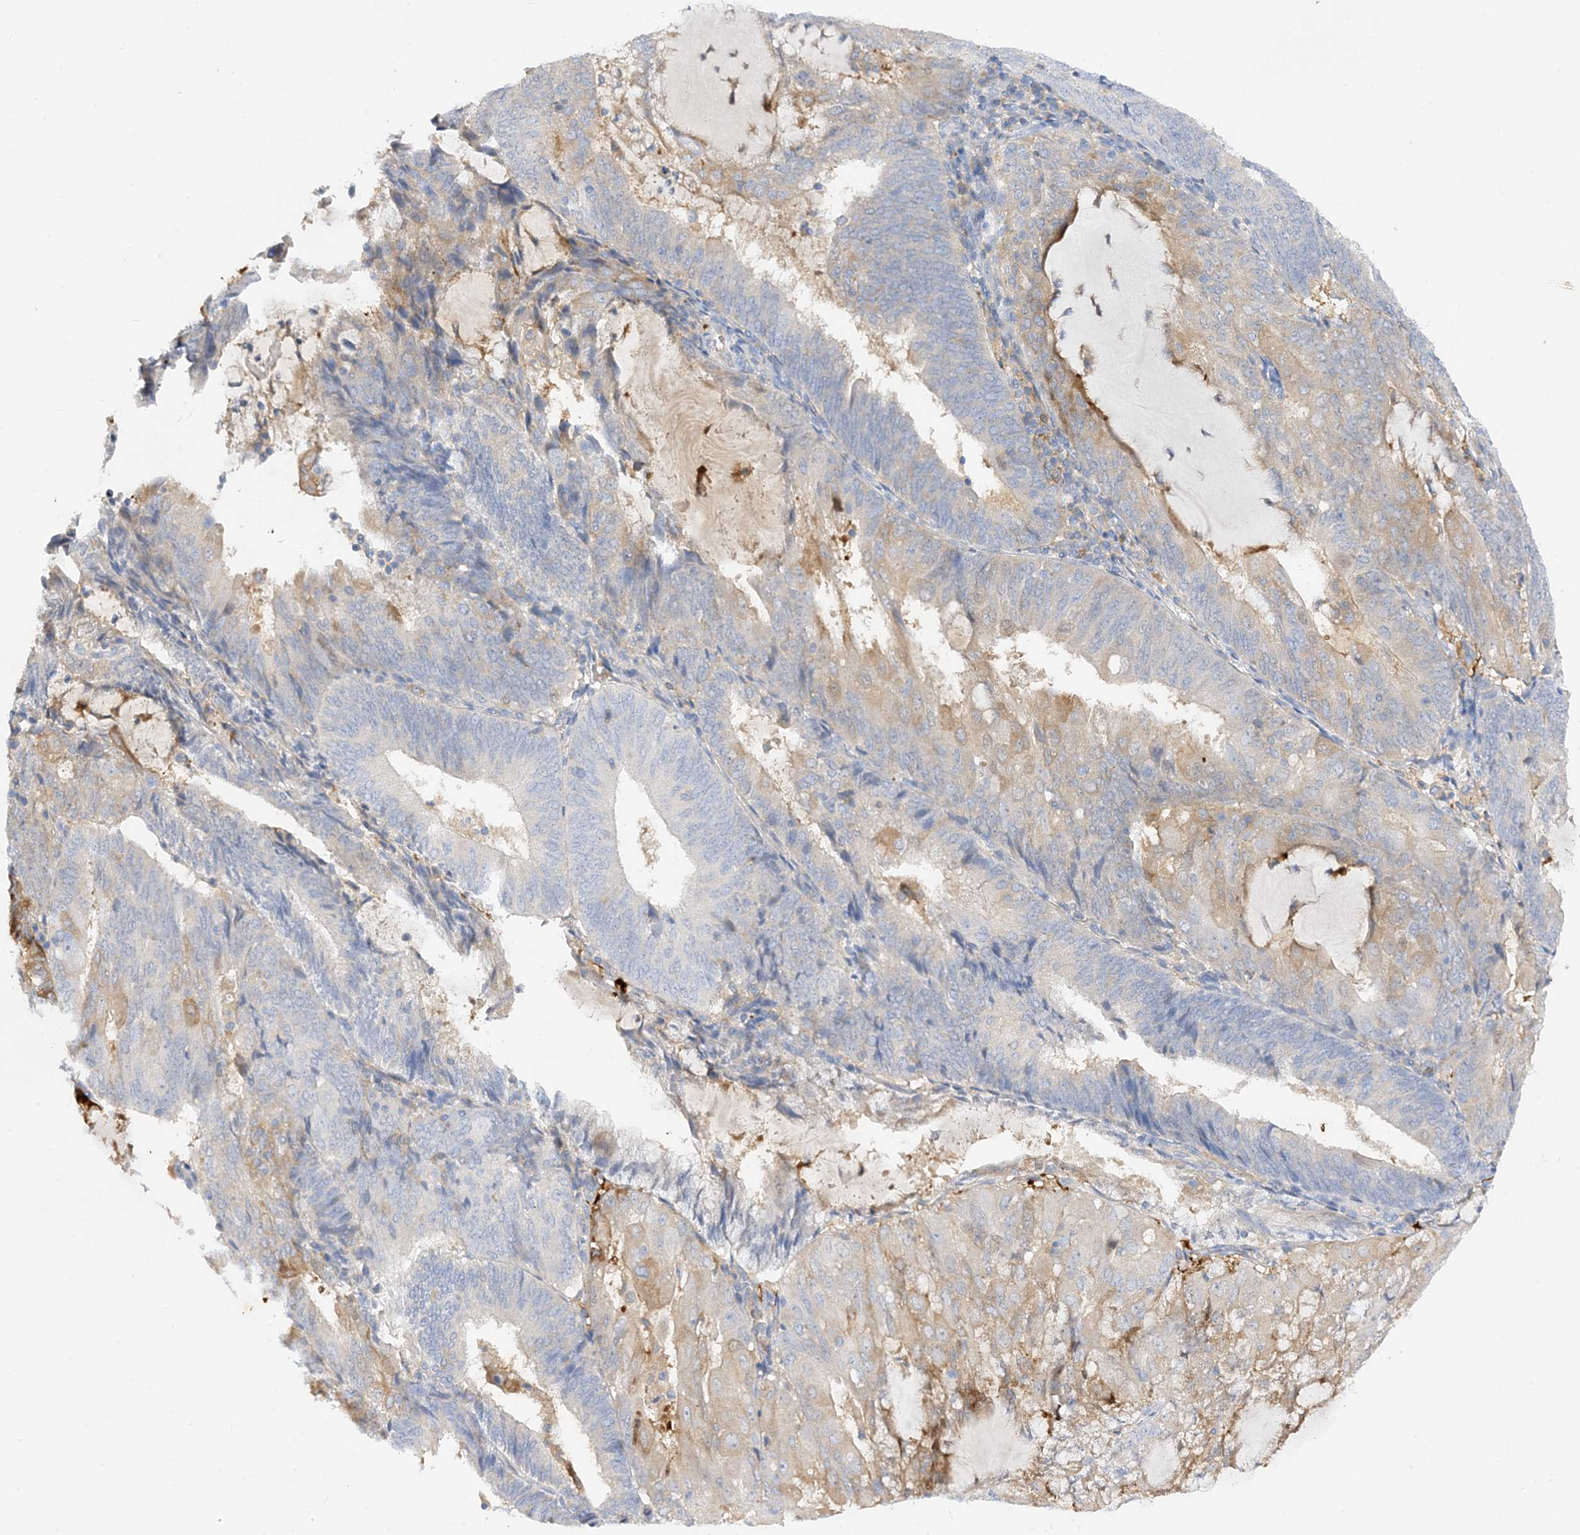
{"staining": {"intensity": "weak", "quantity": "<25%", "location": "cytoplasmic/membranous"}, "tissue": "endometrial cancer", "cell_type": "Tumor cells", "image_type": "cancer", "snomed": [{"axis": "morphology", "description": "Adenocarcinoma, NOS"}, {"axis": "topography", "description": "Endometrium"}], "caption": "High power microscopy micrograph of an immunohistochemistry (IHC) histopathology image of endometrial cancer (adenocarcinoma), revealing no significant expression in tumor cells.", "gene": "ARV1", "patient": {"sex": "female", "age": 81}}